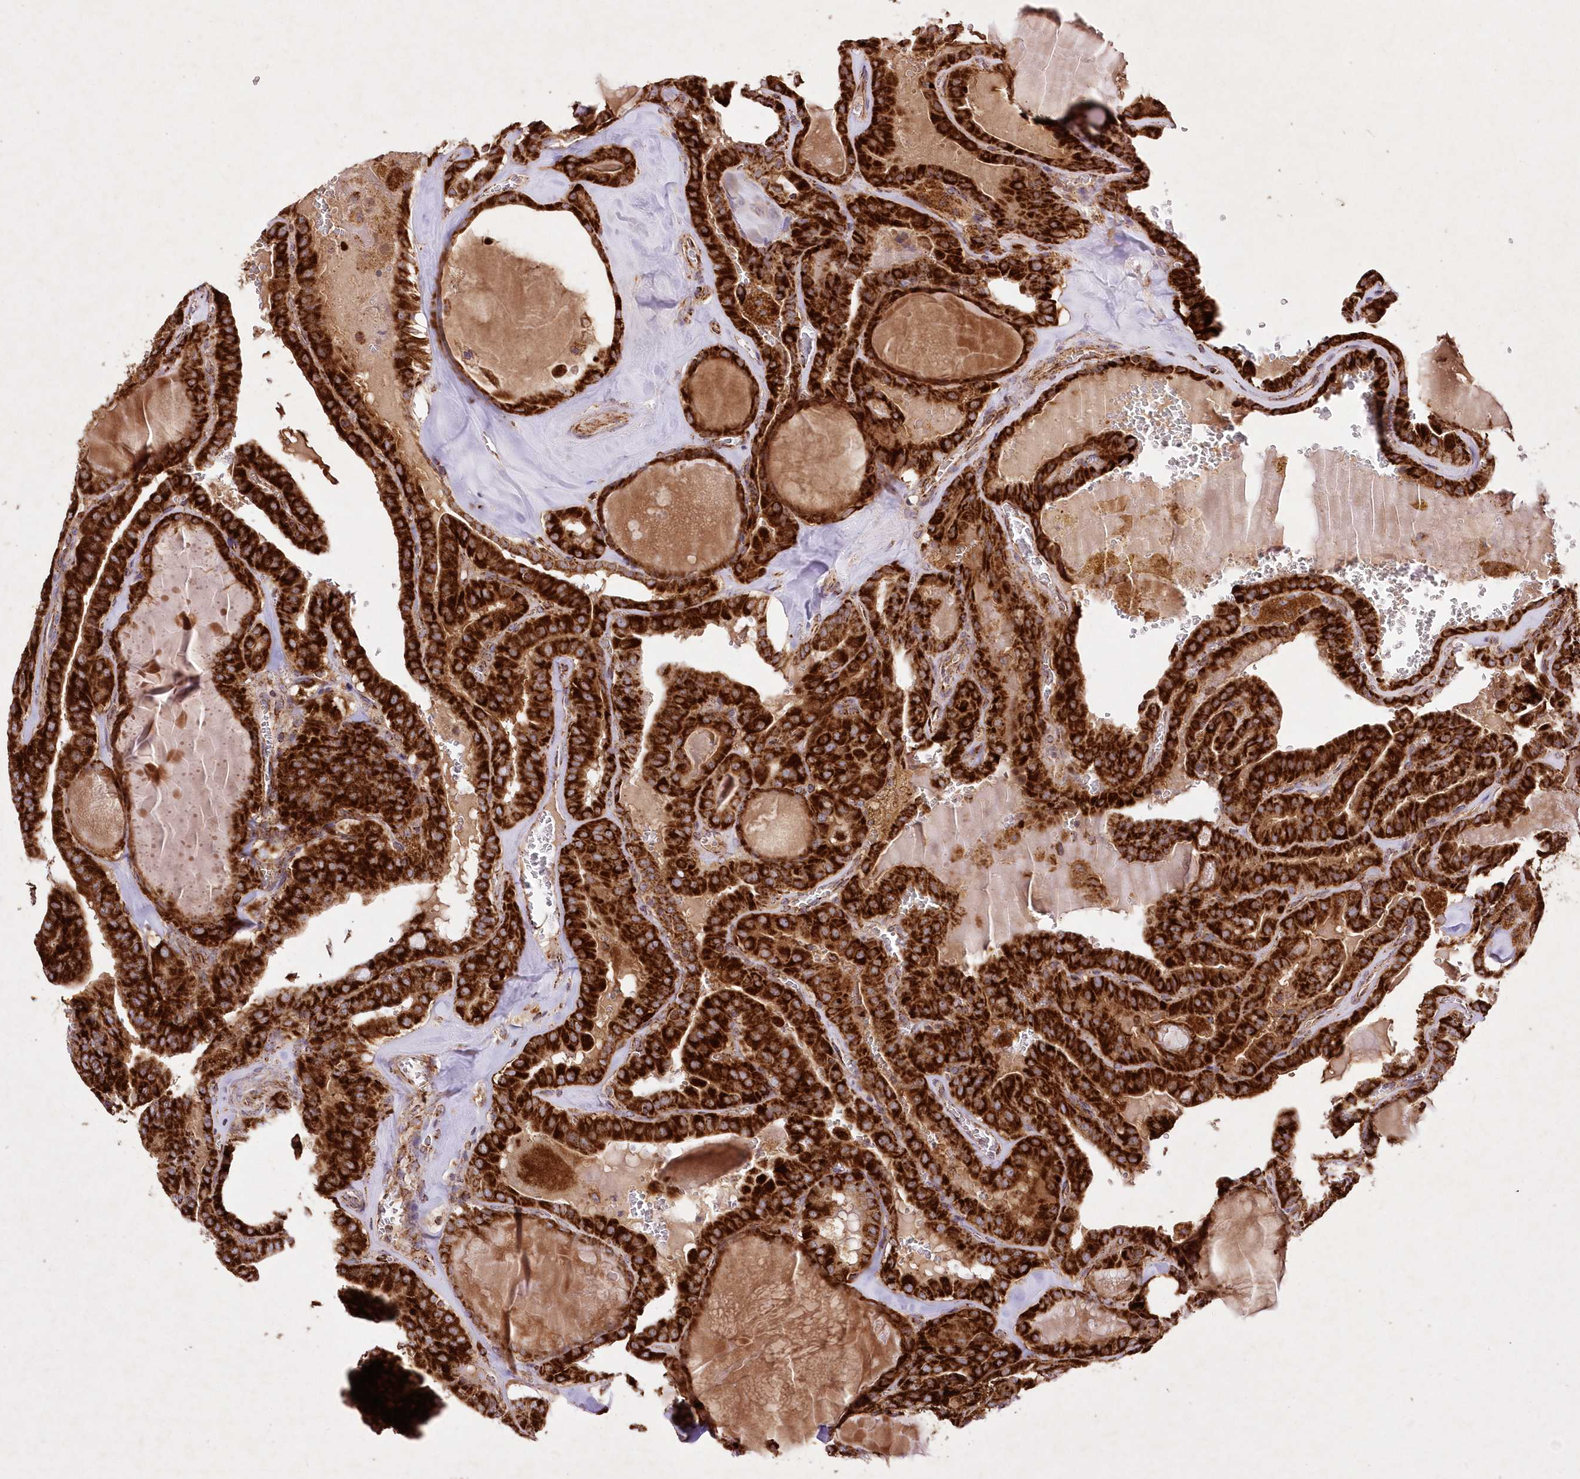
{"staining": {"intensity": "strong", "quantity": ">75%", "location": "cytoplasmic/membranous"}, "tissue": "thyroid cancer", "cell_type": "Tumor cells", "image_type": "cancer", "snomed": [{"axis": "morphology", "description": "Papillary adenocarcinoma, NOS"}, {"axis": "topography", "description": "Thyroid gland"}], "caption": "Strong cytoplasmic/membranous protein expression is appreciated in approximately >75% of tumor cells in thyroid papillary adenocarcinoma.", "gene": "ASNSD1", "patient": {"sex": "male", "age": 52}}